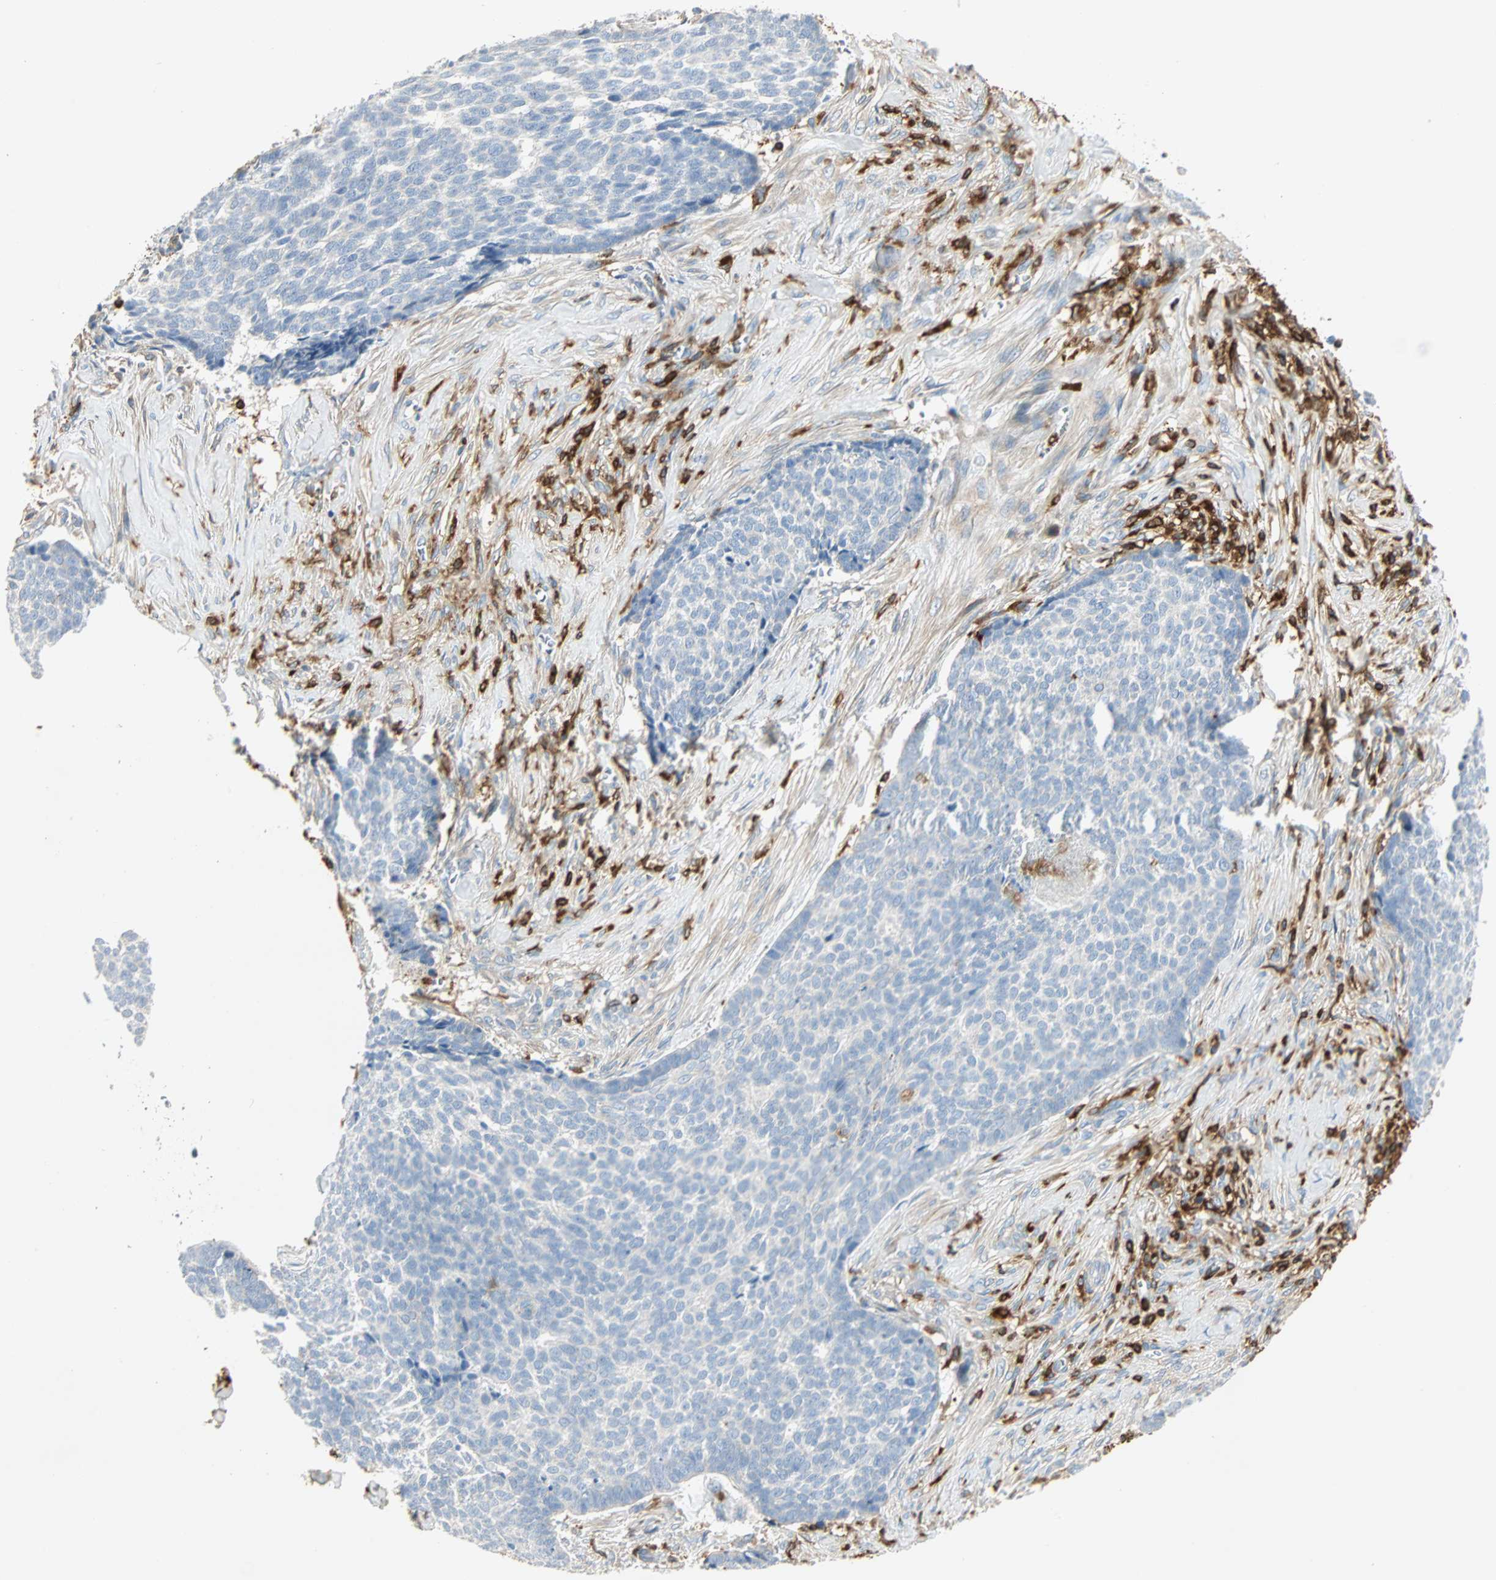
{"staining": {"intensity": "negative", "quantity": "none", "location": "none"}, "tissue": "skin cancer", "cell_type": "Tumor cells", "image_type": "cancer", "snomed": [{"axis": "morphology", "description": "Basal cell carcinoma"}, {"axis": "topography", "description": "Skin"}], "caption": "The immunohistochemistry image has no significant staining in tumor cells of basal cell carcinoma (skin) tissue. (Stains: DAB (3,3'-diaminobenzidine) immunohistochemistry (IHC) with hematoxylin counter stain, Microscopy: brightfield microscopy at high magnification).", "gene": "FMNL1", "patient": {"sex": "male", "age": 84}}